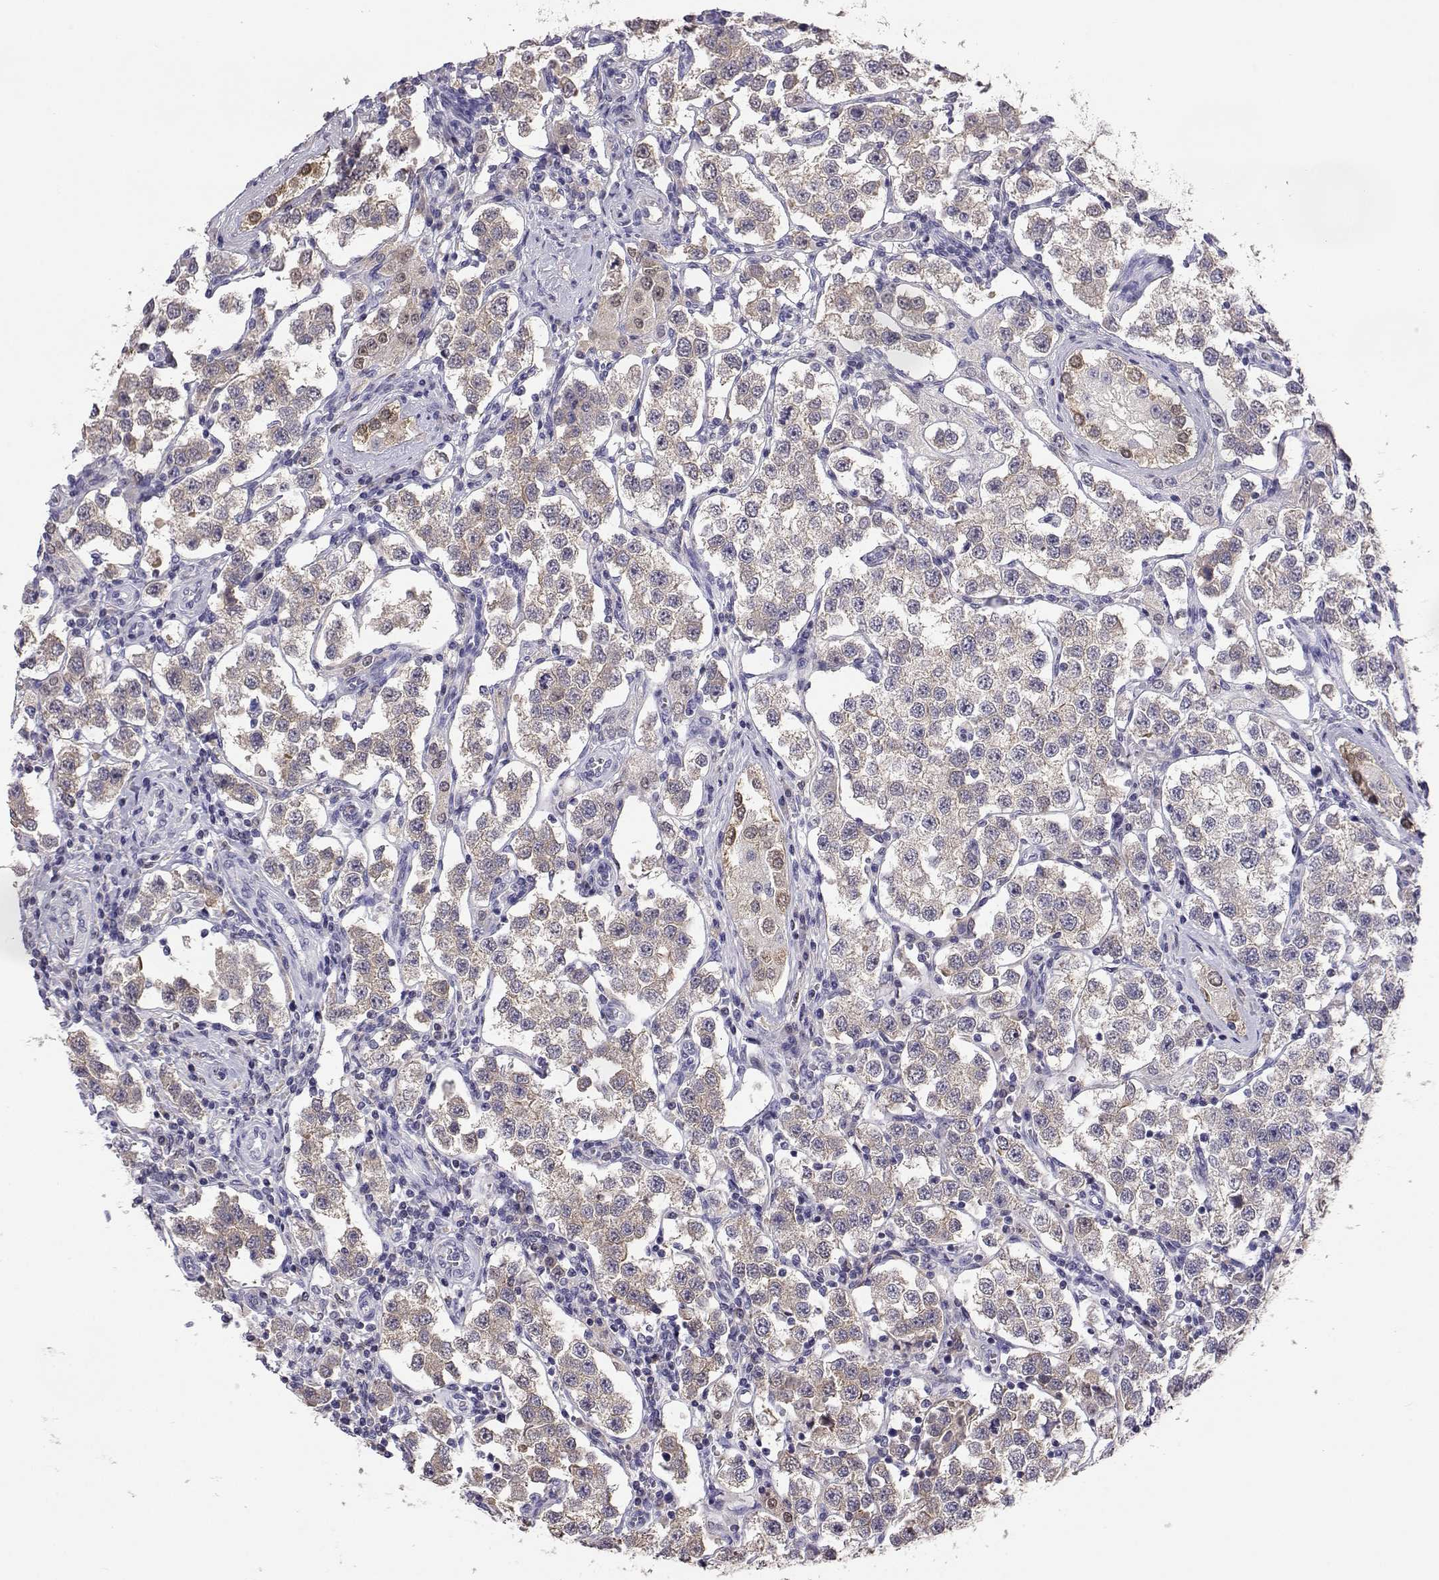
{"staining": {"intensity": "negative", "quantity": "none", "location": "none"}, "tissue": "testis cancer", "cell_type": "Tumor cells", "image_type": "cancer", "snomed": [{"axis": "morphology", "description": "Seminoma, NOS"}, {"axis": "topography", "description": "Testis"}], "caption": "Protein analysis of testis cancer (seminoma) shows no significant positivity in tumor cells.", "gene": "AKR1B1", "patient": {"sex": "male", "age": 37}}